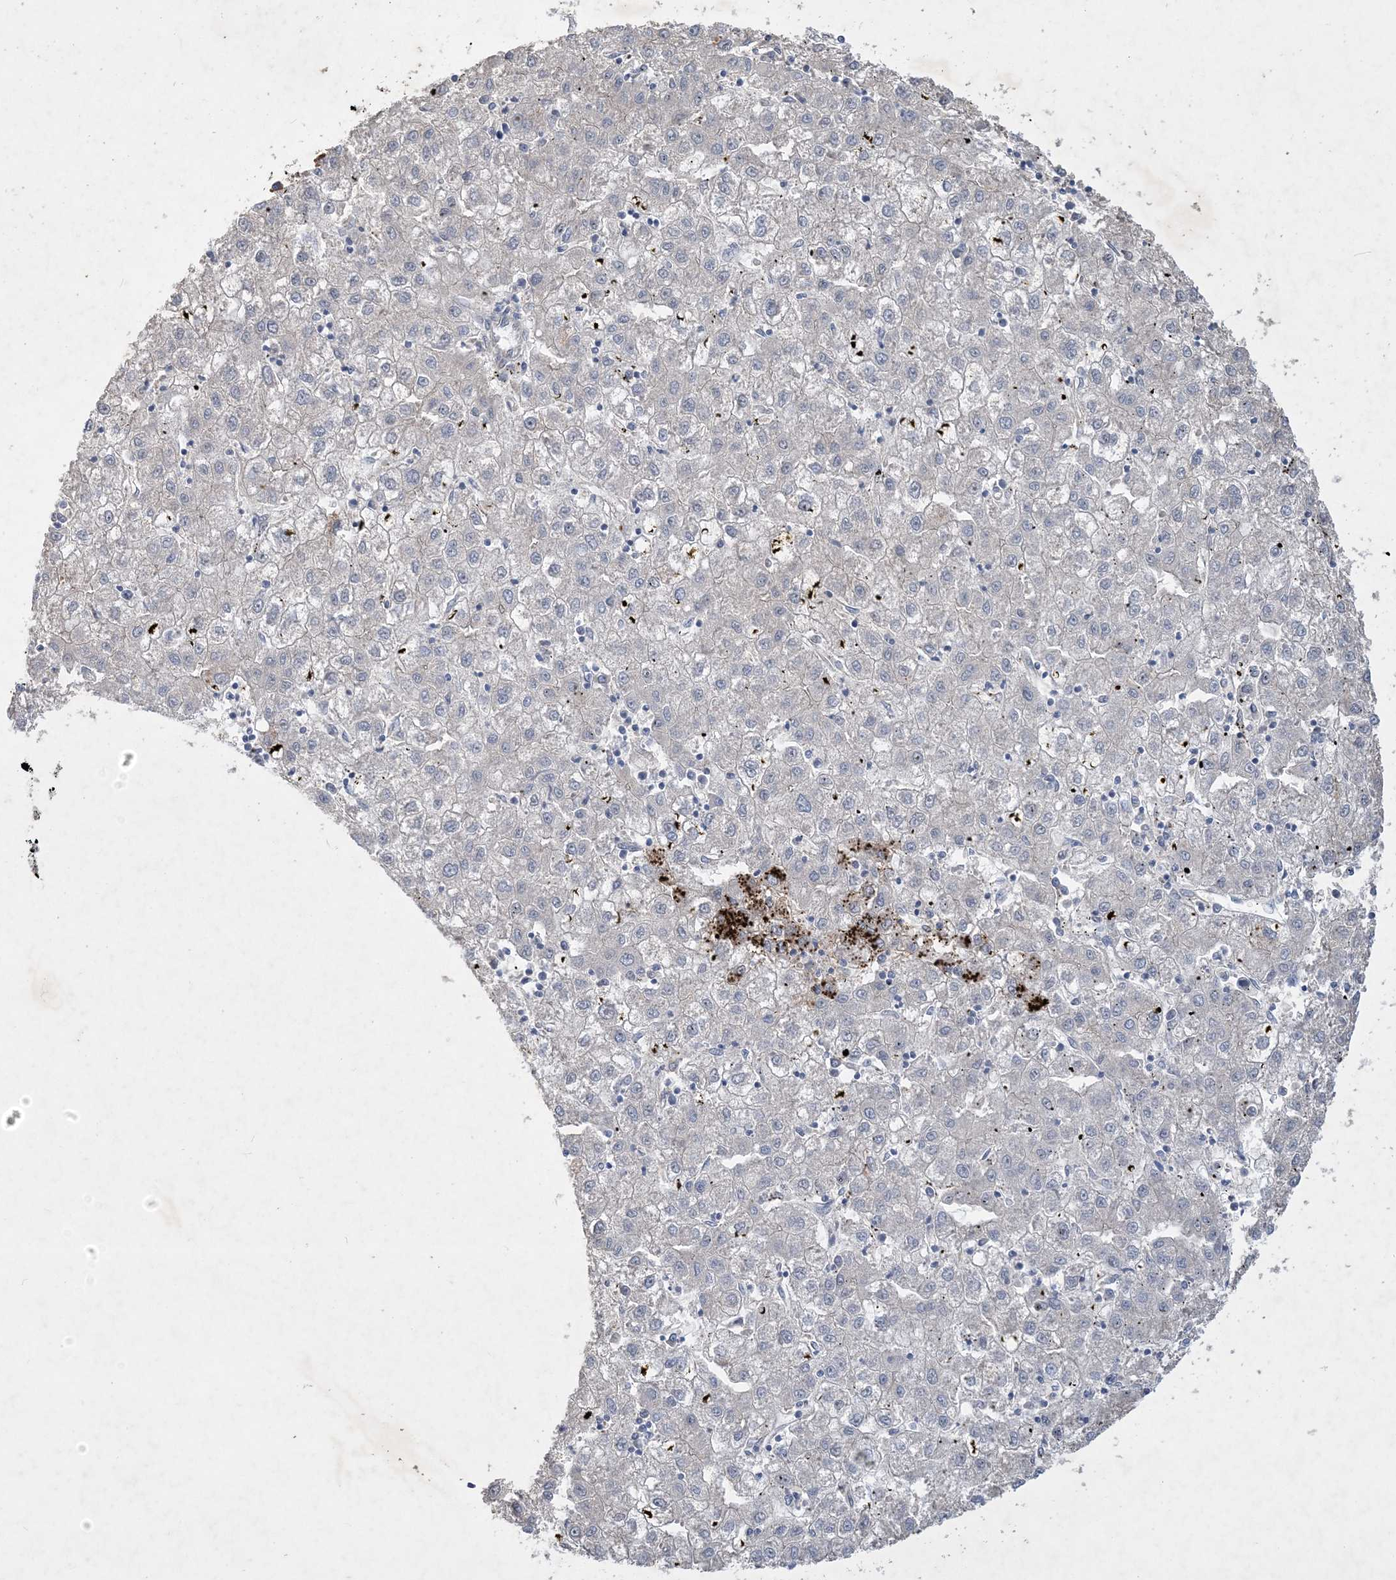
{"staining": {"intensity": "negative", "quantity": "none", "location": "none"}, "tissue": "liver cancer", "cell_type": "Tumor cells", "image_type": "cancer", "snomed": [{"axis": "morphology", "description": "Carcinoma, Hepatocellular, NOS"}, {"axis": "topography", "description": "Liver"}], "caption": "Tumor cells show no significant protein expression in liver cancer.", "gene": "FEZ2", "patient": {"sex": "male", "age": 72}}